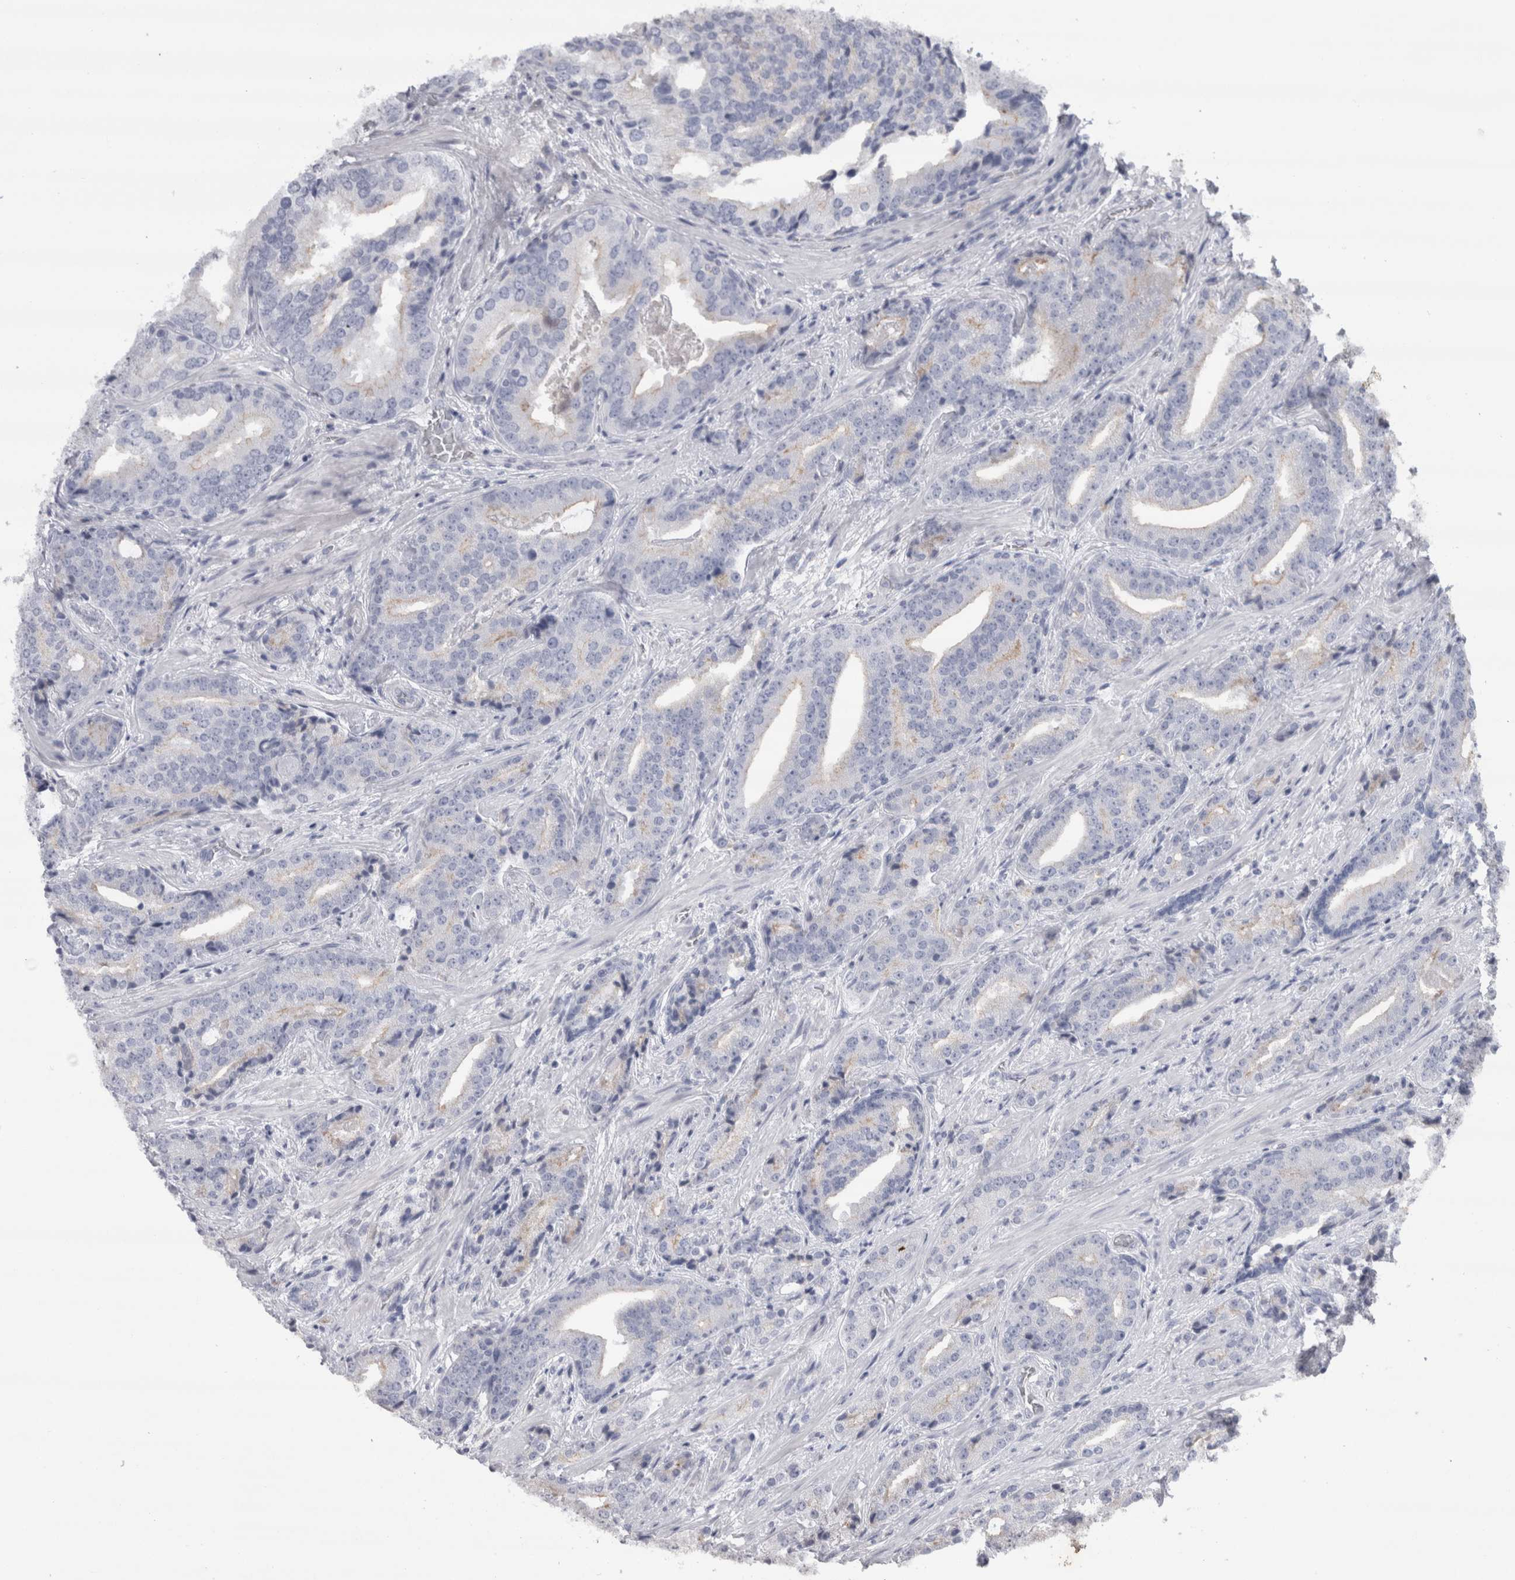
{"staining": {"intensity": "weak", "quantity": "<25%", "location": "cytoplasmic/membranous"}, "tissue": "prostate cancer", "cell_type": "Tumor cells", "image_type": "cancer", "snomed": [{"axis": "morphology", "description": "Adenocarcinoma, Low grade"}, {"axis": "topography", "description": "Prostate"}], "caption": "High magnification brightfield microscopy of adenocarcinoma (low-grade) (prostate) stained with DAB (brown) and counterstained with hematoxylin (blue): tumor cells show no significant staining.", "gene": "REG1A", "patient": {"sex": "male", "age": 67}}